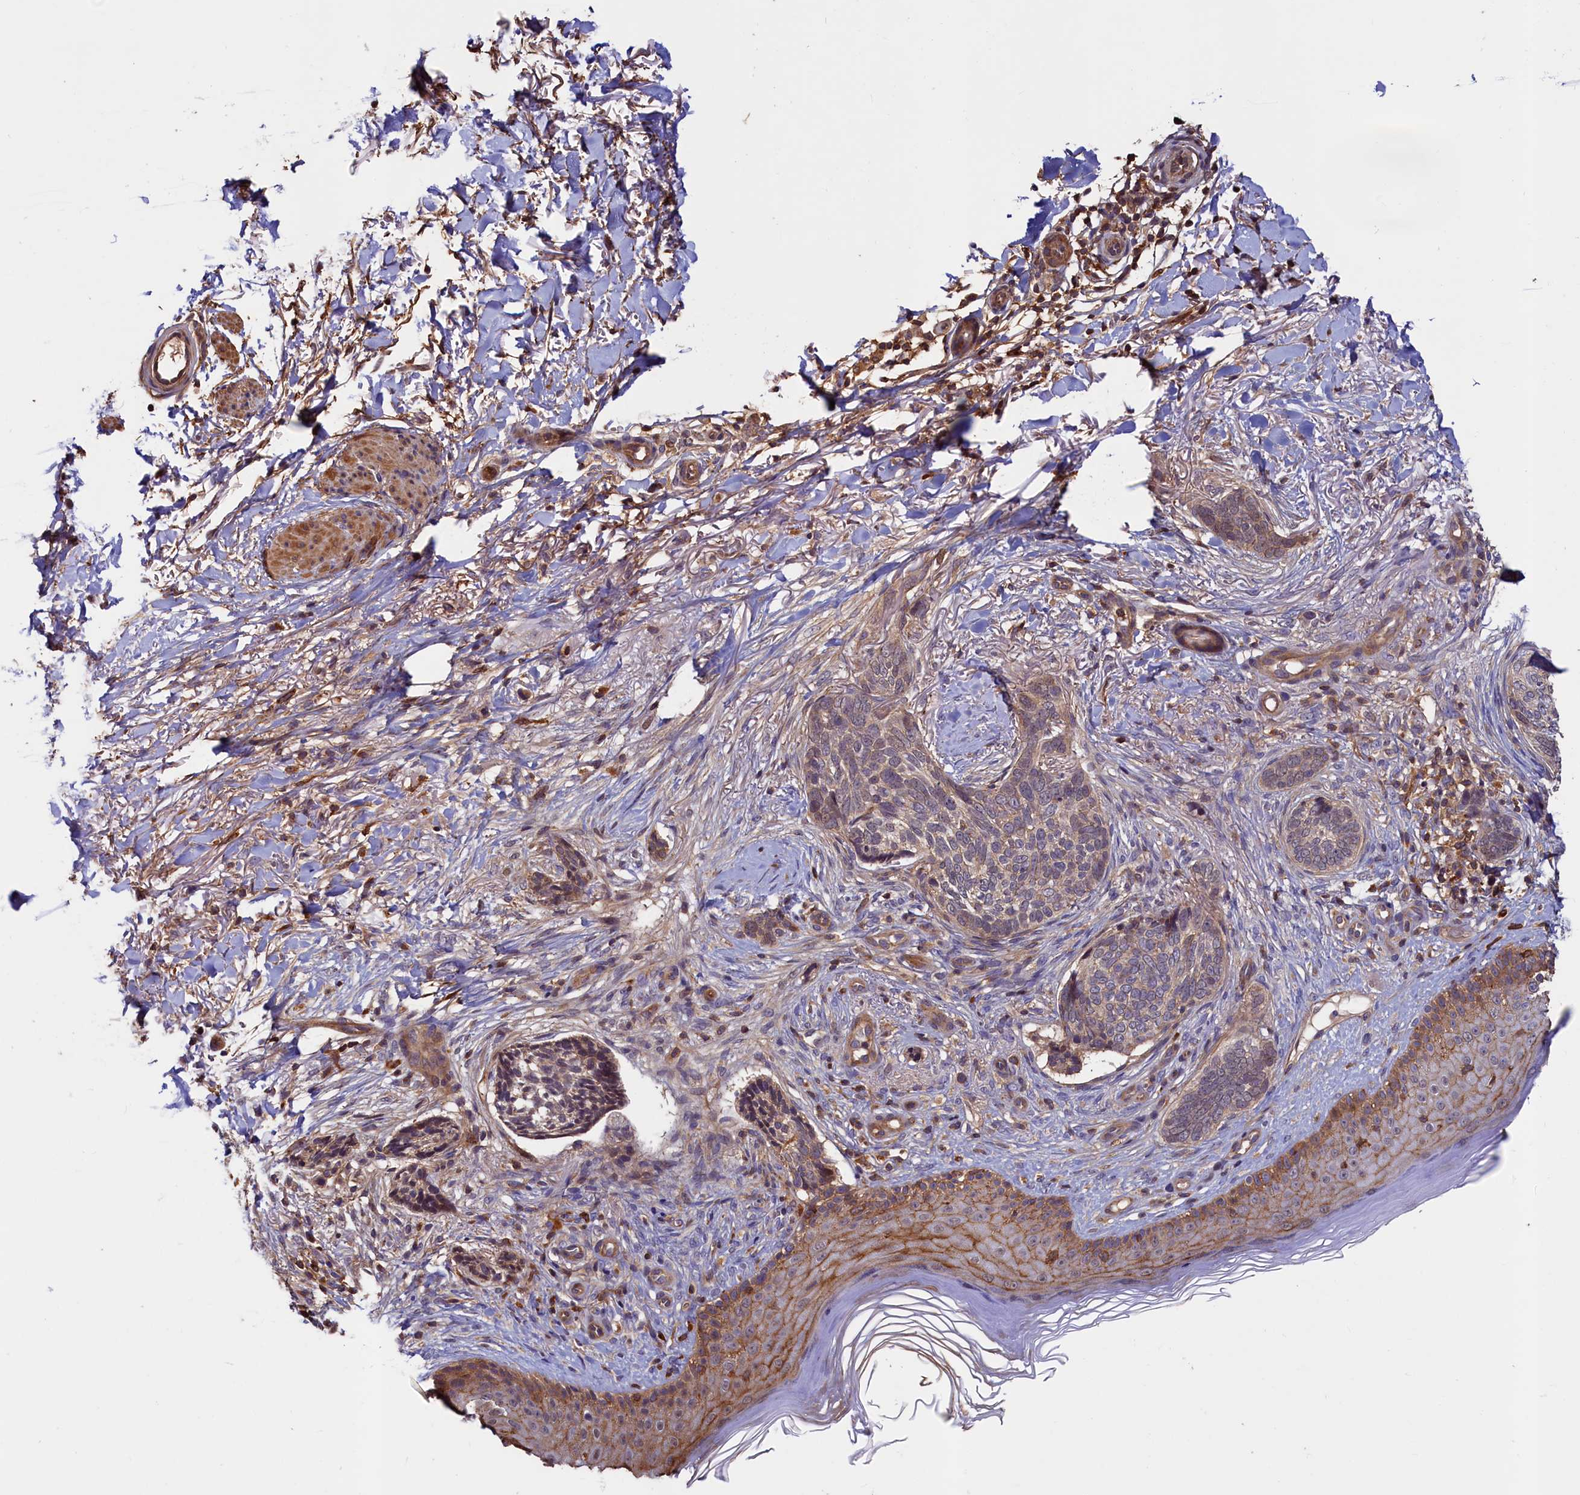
{"staining": {"intensity": "moderate", "quantity": "<25%", "location": "cytoplasmic/membranous"}, "tissue": "skin cancer", "cell_type": "Tumor cells", "image_type": "cancer", "snomed": [{"axis": "morphology", "description": "Normal tissue, NOS"}, {"axis": "morphology", "description": "Basal cell carcinoma"}, {"axis": "topography", "description": "Skin"}], "caption": "A photomicrograph of human skin cancer stained for a protein reveals moderate cytoplasmic/membranous brown staining in tumor cells.", "gene": "DUOXA1", "patient": {"sex": "female", "age": 67}}